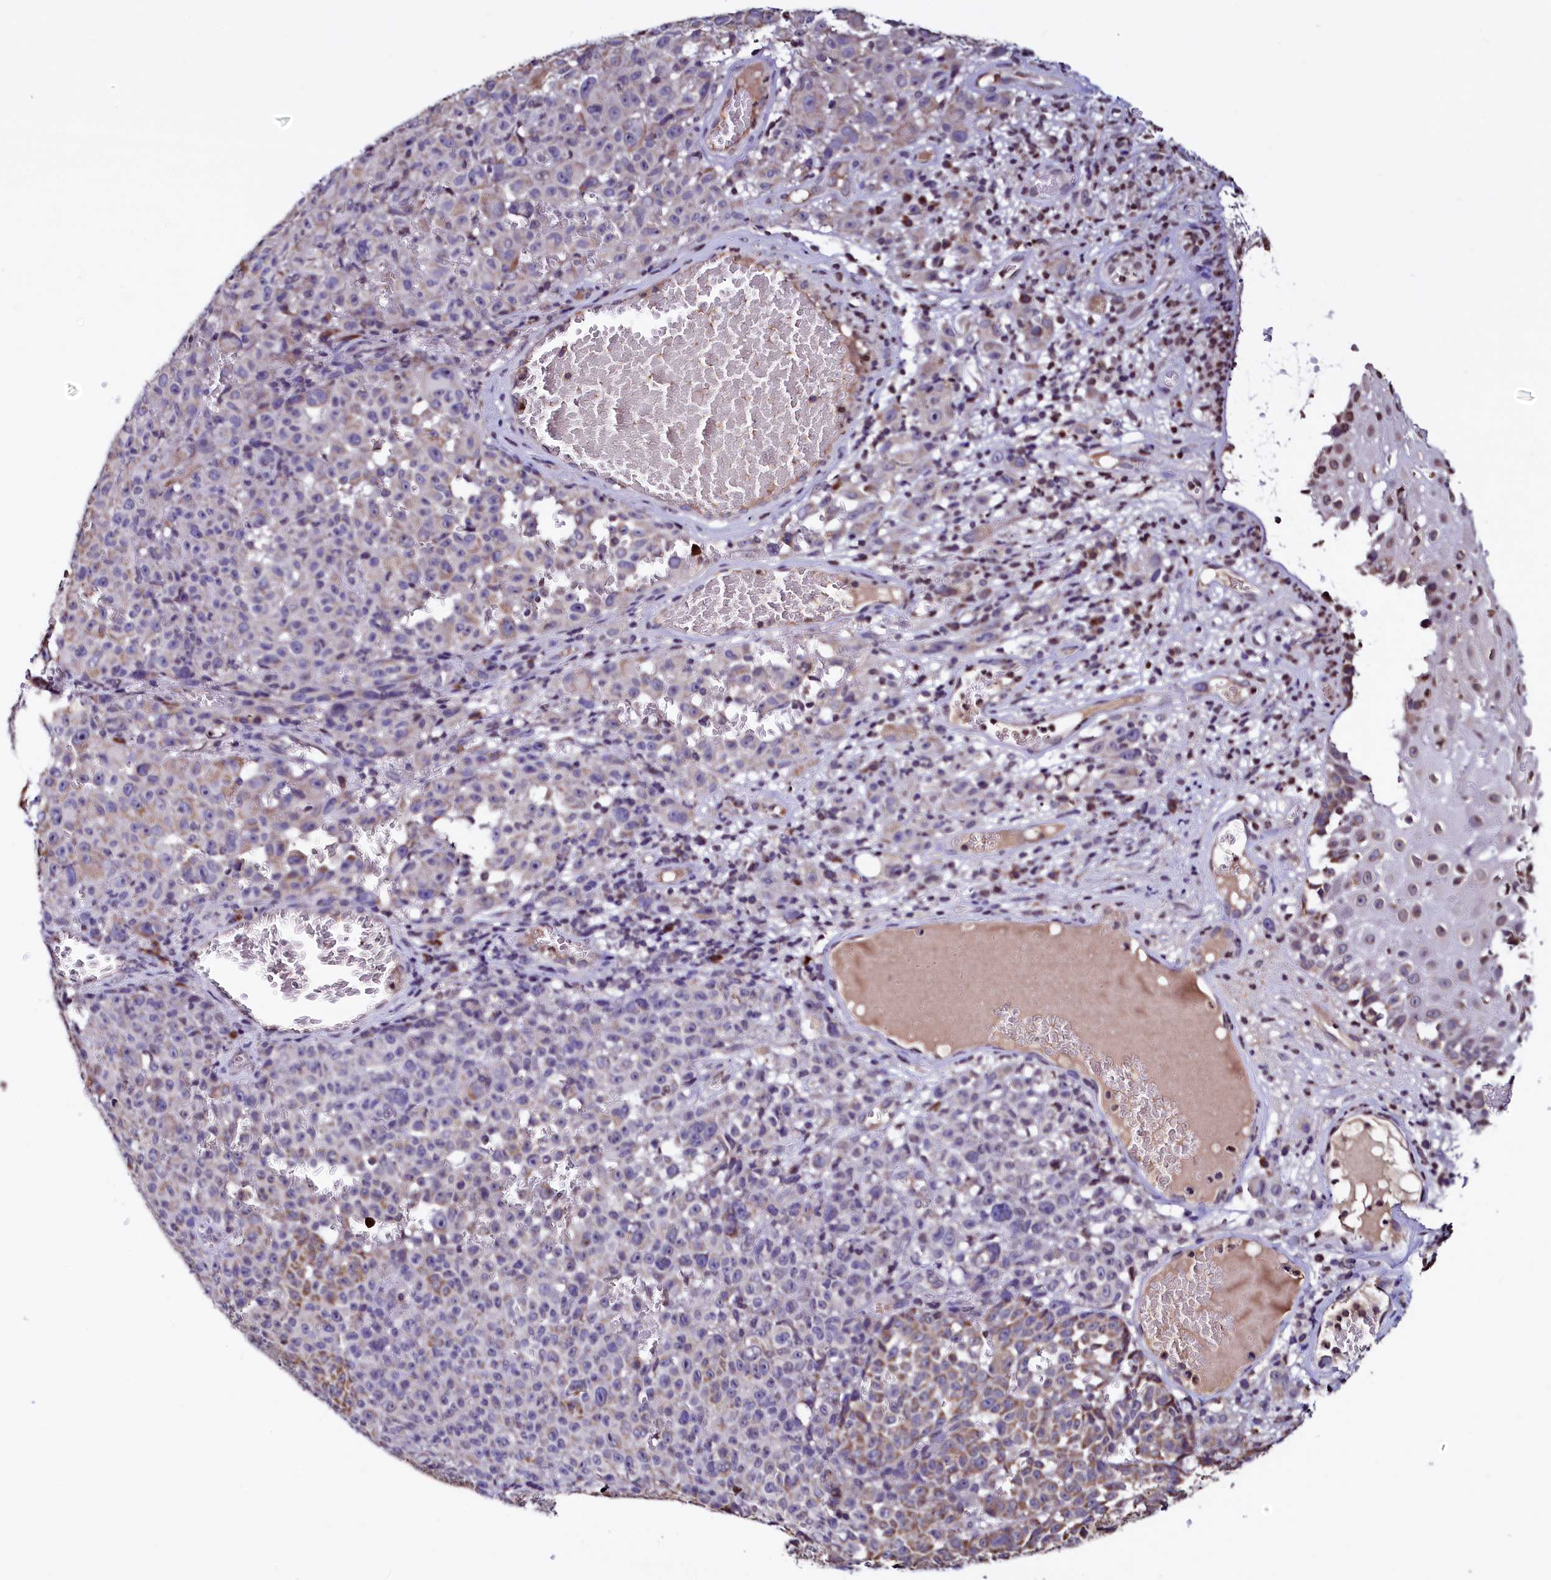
{"staining": {"intensity": "moderate", "quantity": "25%-75%", "location": "cytoplasmic/membranous"}, "tissue": "melanoma", "cell_type": "Tumor cells", "image_type": "cancer", "snomed": [{"axis": "morphology", "description": "Malignant melanoma, NOS"}, {"axis": "topography", "description": "Skin"}], "caption": "Immunohistochemical staining of human malignant melanoma demonstrates moderate cytoplasmic/membranous protein positivity in about 25%-75% of tumor cells. (Stains: DAB in brown, nuclei in blue, Microscopy: brightfield microscopy at high magnification).", "gene": "HAND1", "patient": {"sex": "female", "age": 82}}